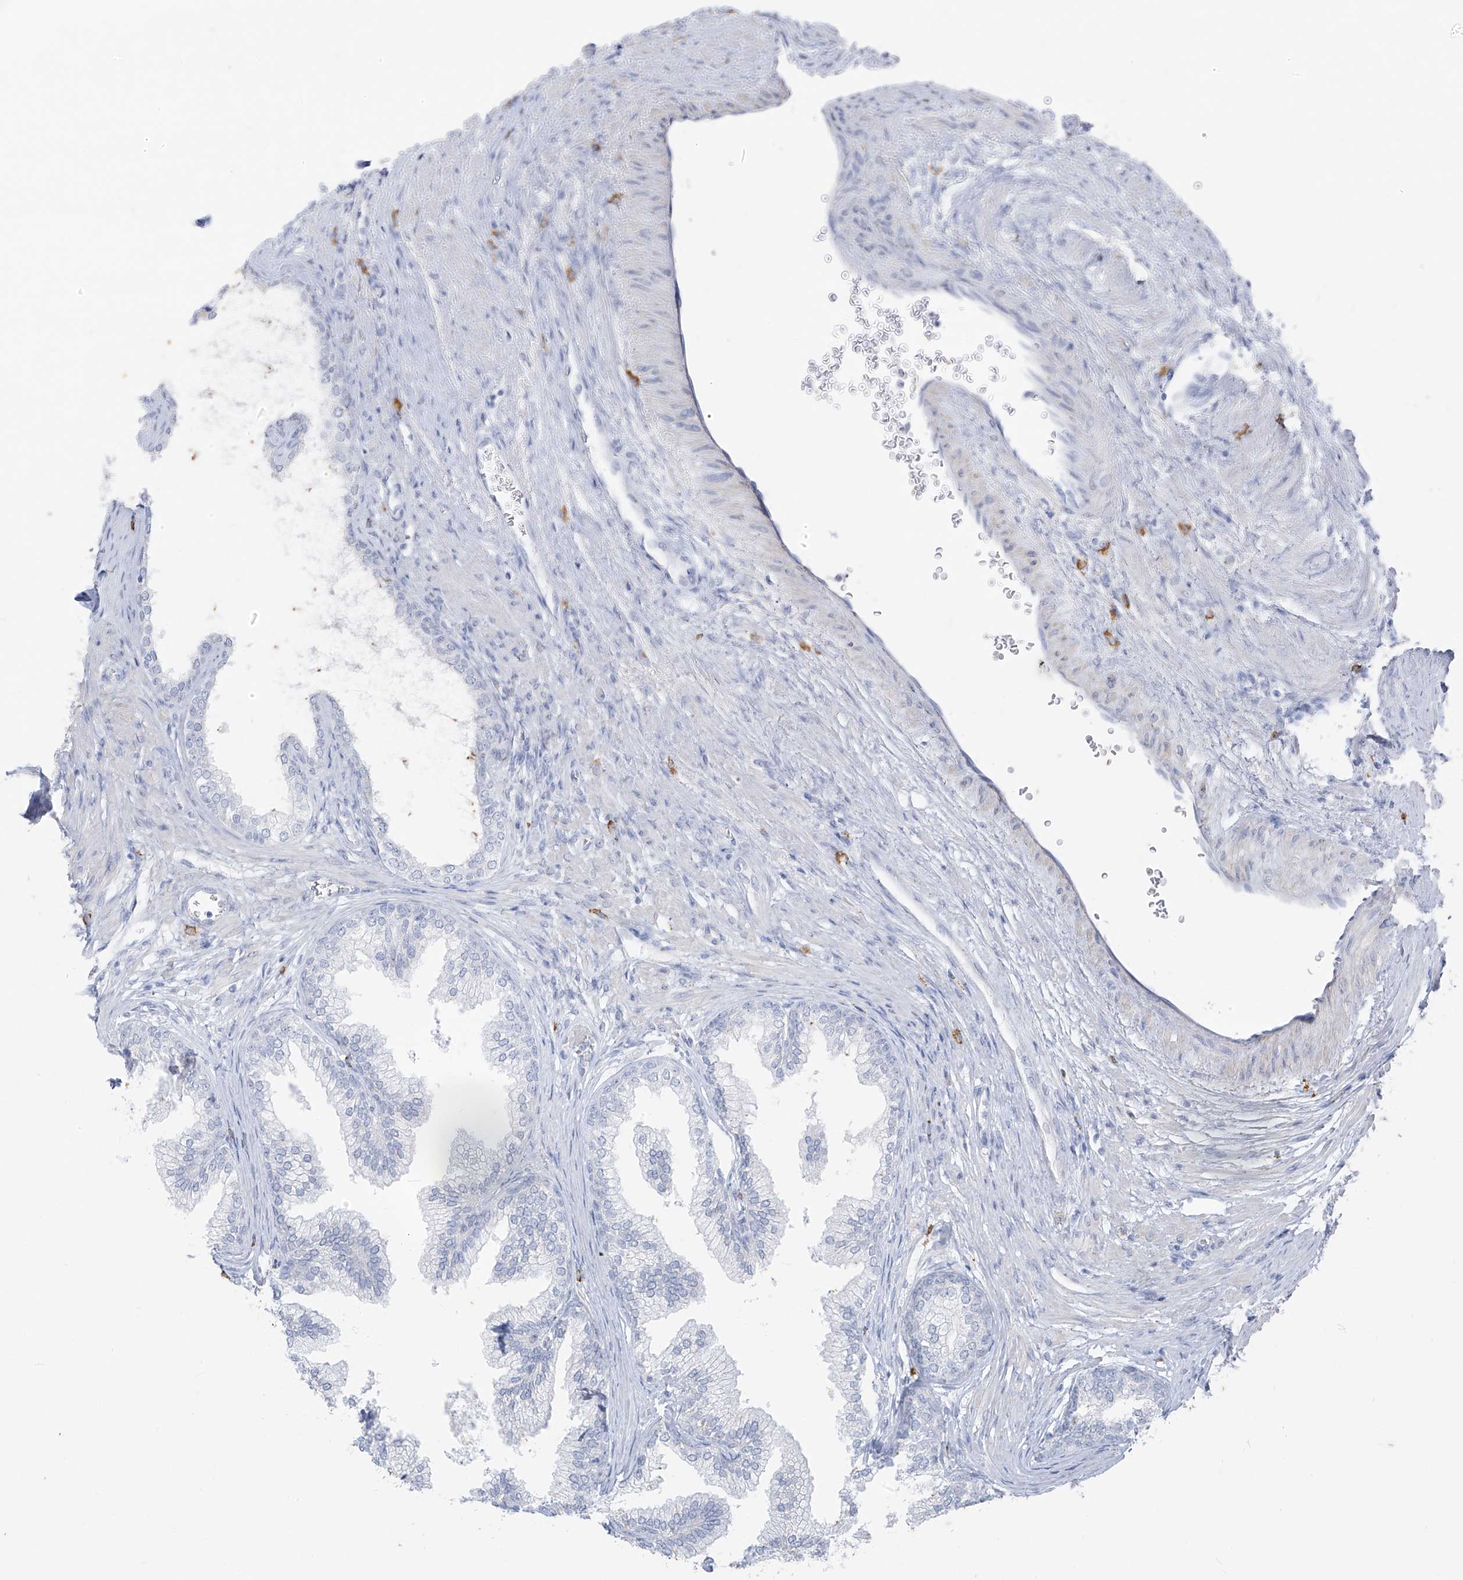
{"staining": {"intensity": "negative", "quantity": "none", "location": "none"}, "tissue": "prostate", "cell_type": "Glandular cells", "image_type": "normal", "snomed": [{"axis": "morphology", "description": "Normal tissue, NOS"}, {"axis": "topography", "description": "Prostate"}], "caption": "Glandular cells show no significant staining in benign prostate. (DAB (3,3'-diaminobenzidine) IHC visualized using brightfield microscopy, high magnification).", "gene": "CX3CR1", "patient": {"sex": "male", "age": 76}}